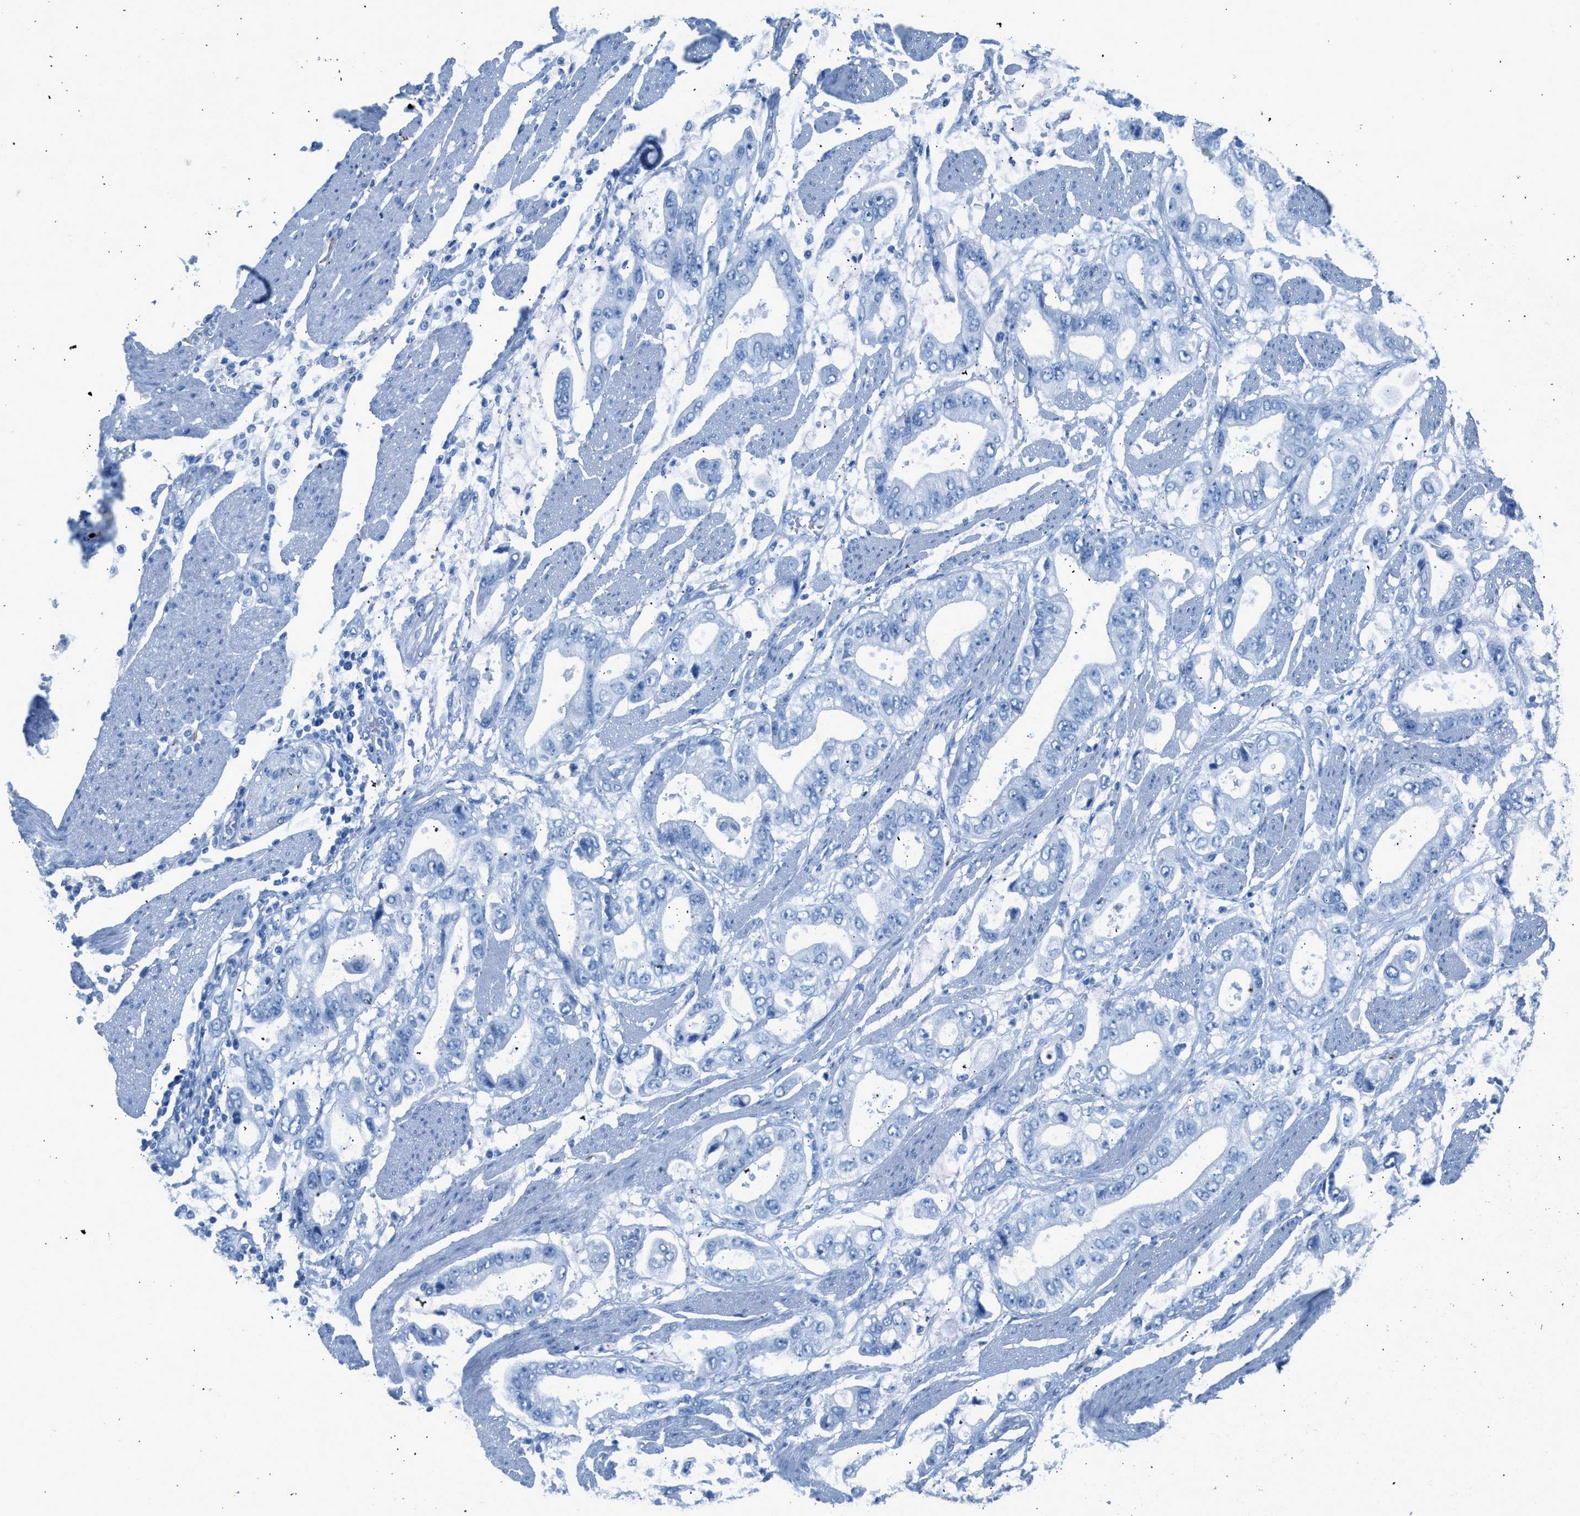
{"staining": {"intensity": "negative", "quantity": "none", "location": "none"}, "tissue": "stomach cancer", "cell_type": "Tumor cells", "image_type": "cancer", "snomed": [{"axis": "morphology", "description": "Normal tissue, NOS"}, {"axis": "morphology", "description": "Adenocarcinoma, NOS"}, {"axis": "topography", "description": "Stomach"}], "caption": "Immunohistochemistry (IHC) of stomach cancer reveals no positivity in tumor cells.", "gene": "FAIM2", "patient": {"sex": "male", "age": 62}}